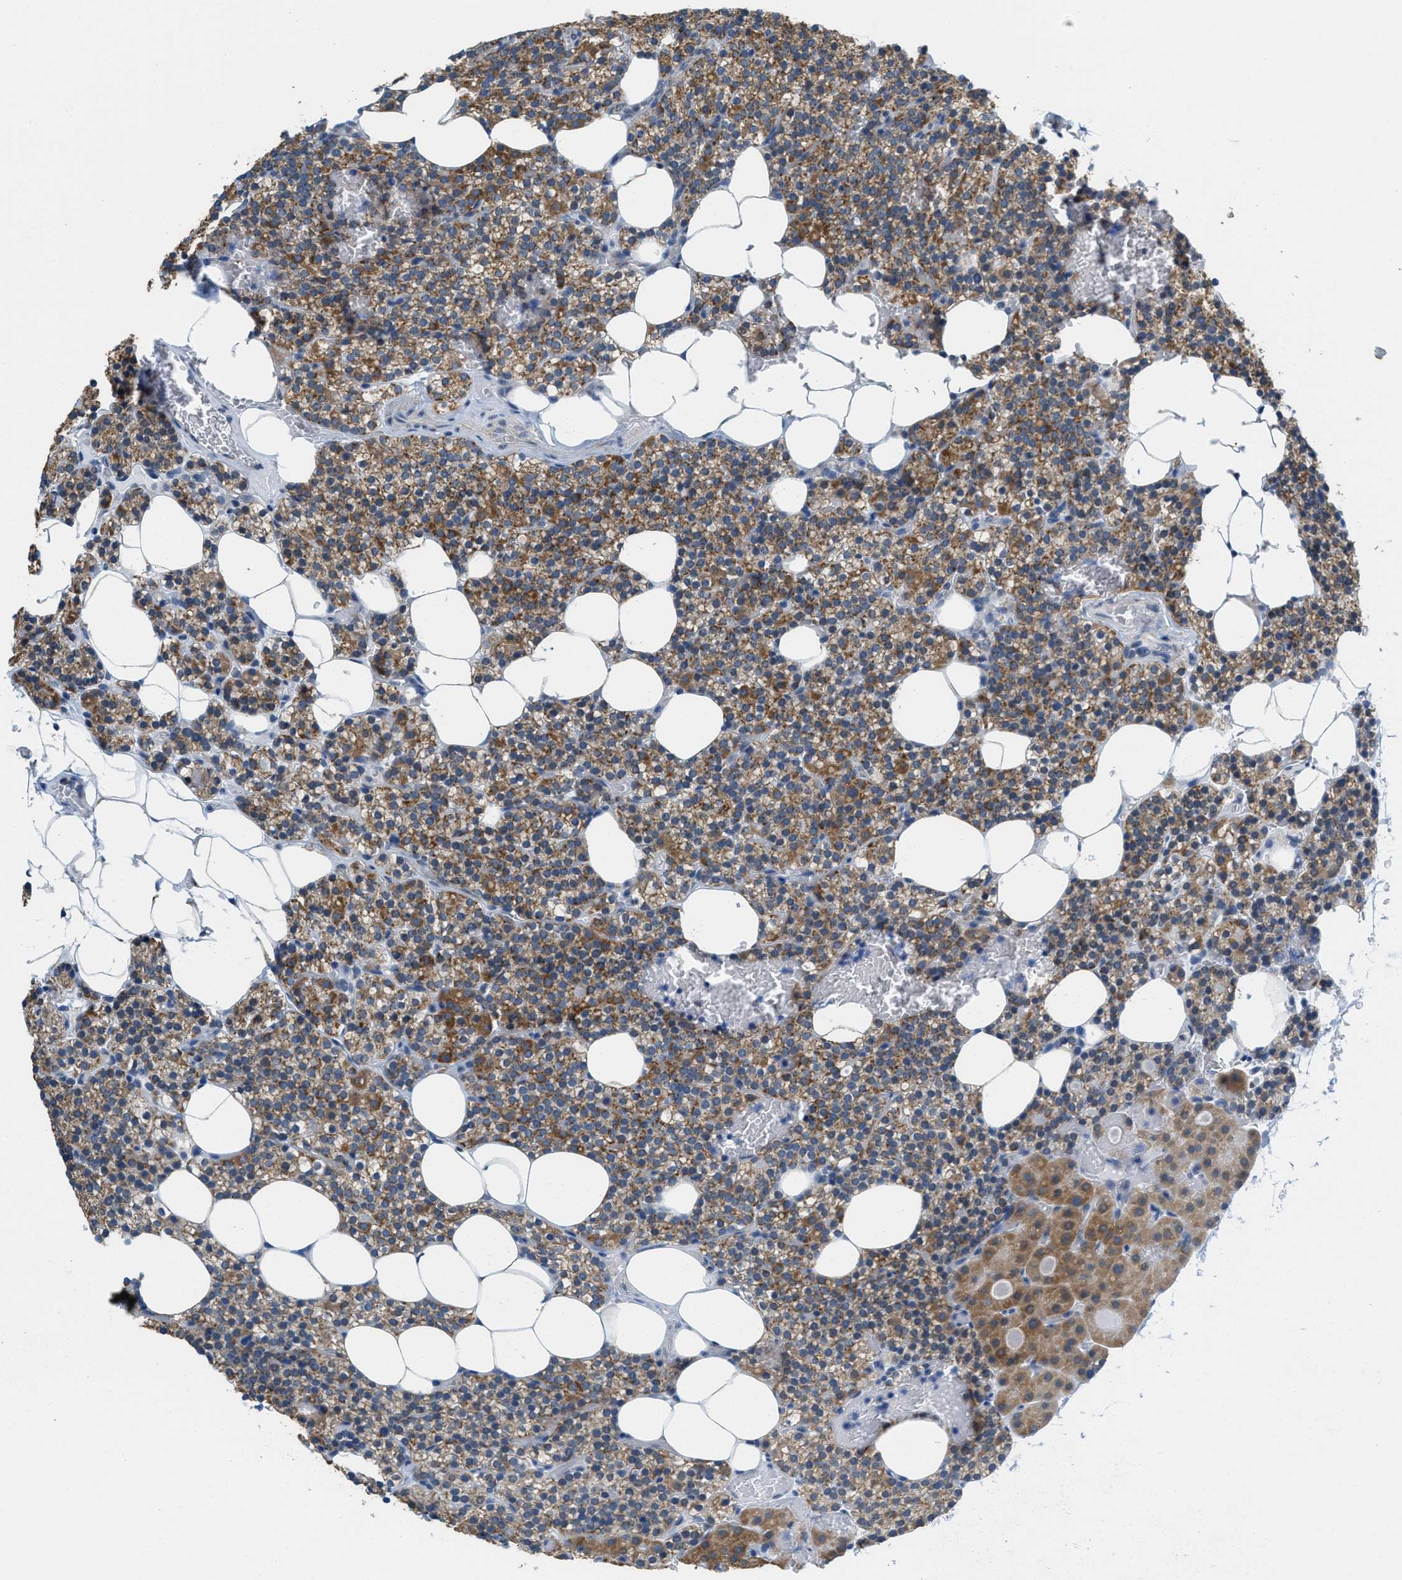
{"staining": {"intensity": "moderate", "quantity": ">75%", "location": "cytoplasmic/membranous"}, "tissue": "parathyroid gland", "cell_type": "Glandular cells", "image_type": "normal", "snomed": [{"axis": "morphology", "description": "Normal tissue, NOS"}, {"axis": "morphology", "description": "Inflammation chronic"}, {"axis": "morphology", "description": "Goiter, colloid"}, {"axis": "topography", "description": "Thyroid gland"}, {"axis": "topography", "description": "Parathyroid gland"}], "caption": "This image exhibits immunohistochemistry (IHC) staining of unremarkable human parathyroid gland, with medium moderate cytoplasmic/membranous staining in approximately >75% of glandular cells.", "gene": "TOMM70", "patient": {"sex": "male", "age": 65}}